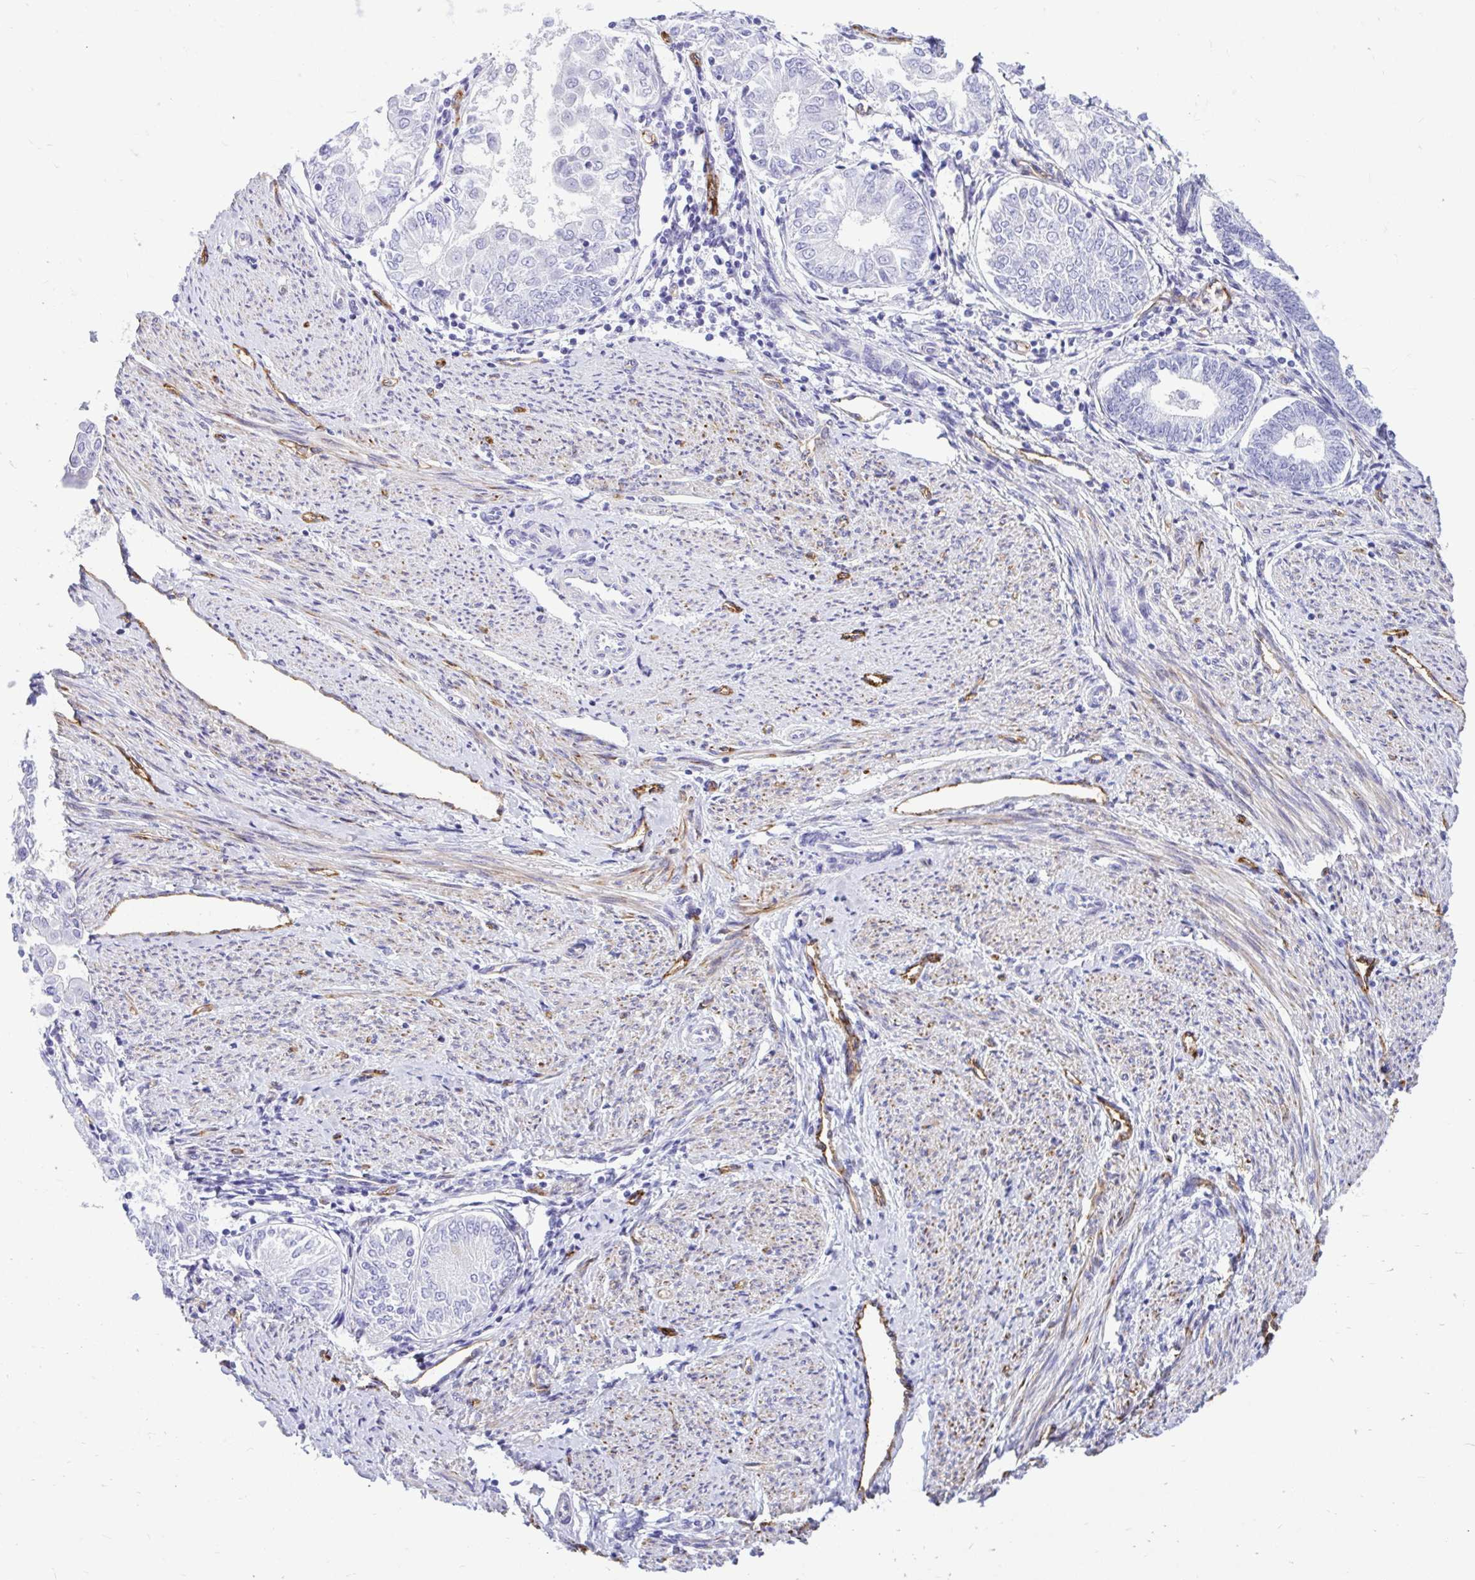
{"staining": {"intensity": "negative", "quantity": "none", "location": "none"}, "tissue": "endometrial cancer", "cell_type": "Tumor cells", "image_type": "cancer", "snomed": [{"axis": "morphology", "description": "Adenocarcinoma, NOS"}, {"axis": "topography", "description": "Endometrium"}], "caption": "Protein analysis of adenocarcinoma (endometrial) reveals no significant expression in tumor cells.", "gene": "ABCG2", "patient": {"sex": "female", "age": 68}}